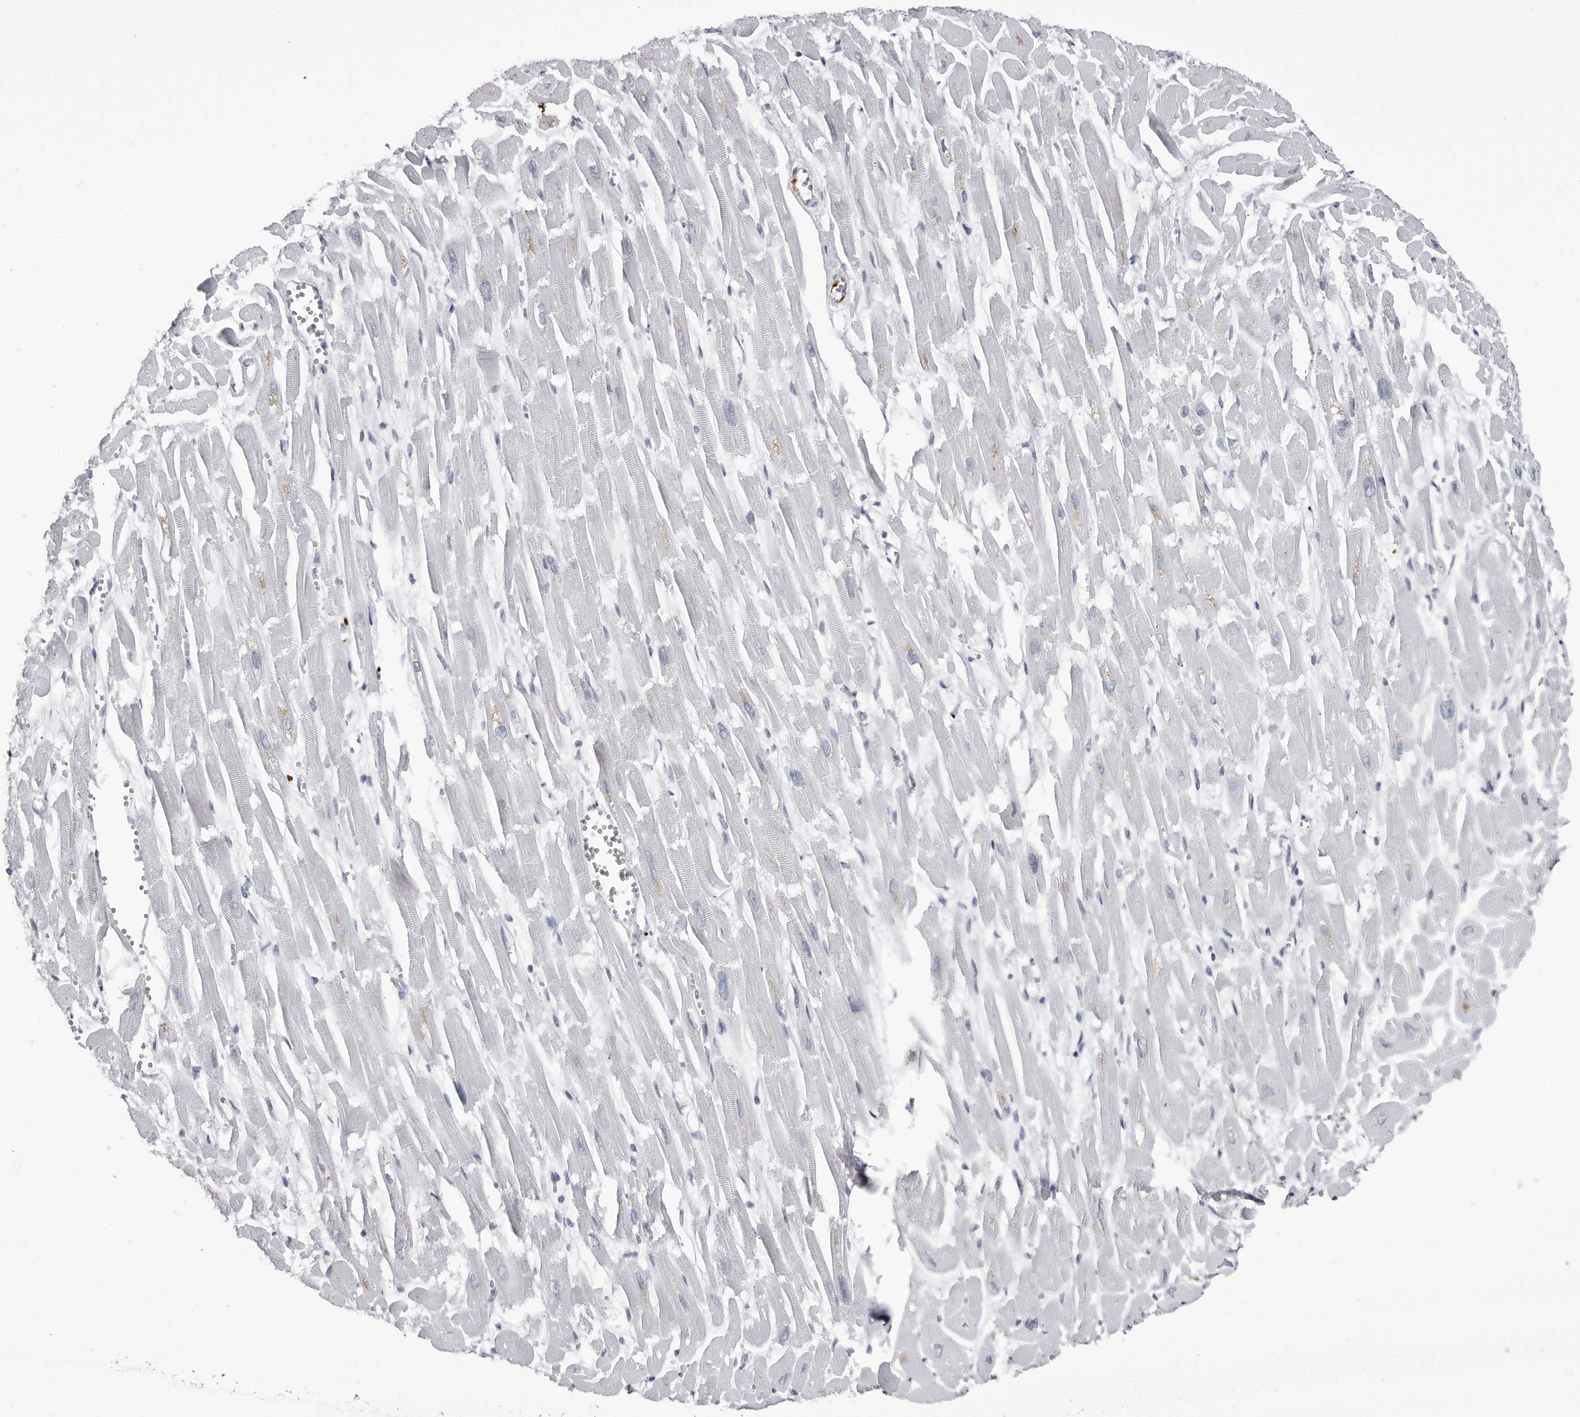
{"staining": {"intensity": "negative", "quantity": "none", "location": "none"}, "tissue": "heart muscle", "cell_type": "Cardiomyocytes", "image_type": "normal", "snomed": [{"axis": "morphology", "description": "Normal tissue, NOS"}, {"axis": "topography", "description": "Heart"}], "caption": "An immunohistochemistry image of normal heart muscle is shown. There is no staining in cardiomyocytes of heart muscle. (DAB immunohistochemistry (IHC) with hematoxylin counter stain).", "gene": "COL26A1", "patient": {"sex": "male", "age": 54}}